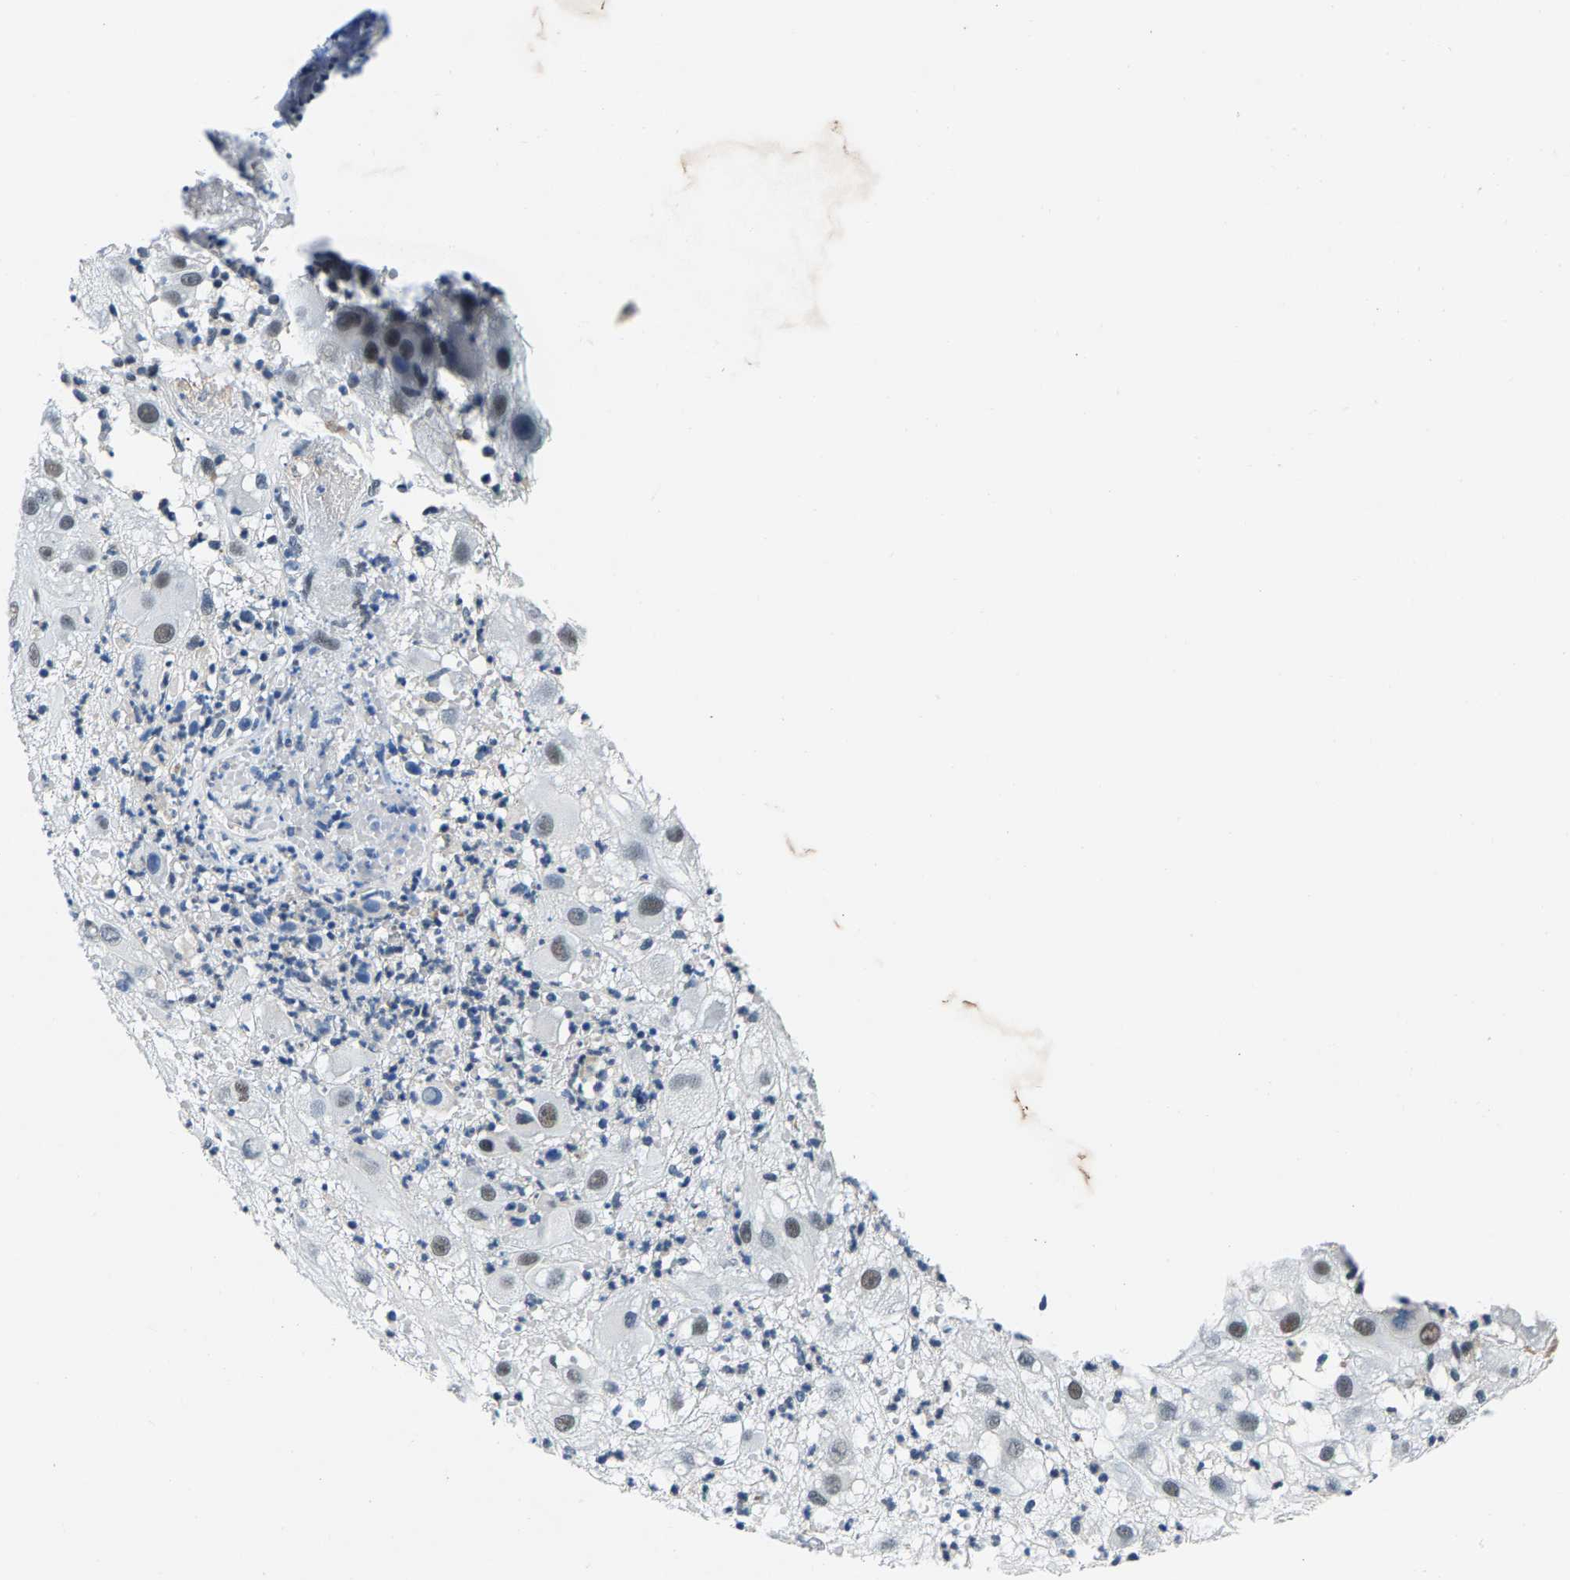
{"staining": {"intensity": "weak", "quantity": "<25%", "location": "nuclear"}, "tissue": "melanoma", "cell_type": "Tumor cells", "image_type": "cancer", "snomed": [{"axis": "morphology", "description": "Malignant melanoma, NOS"}, {"axis": "topography", "description": "Skin"}], "caption": "An IHC histopathology image of malignant melanoma is shown. There is no staining in tumor cells of malignant melanoma.", "gene": "ATF2", "patient": {"sex": "female", "age": 81}}